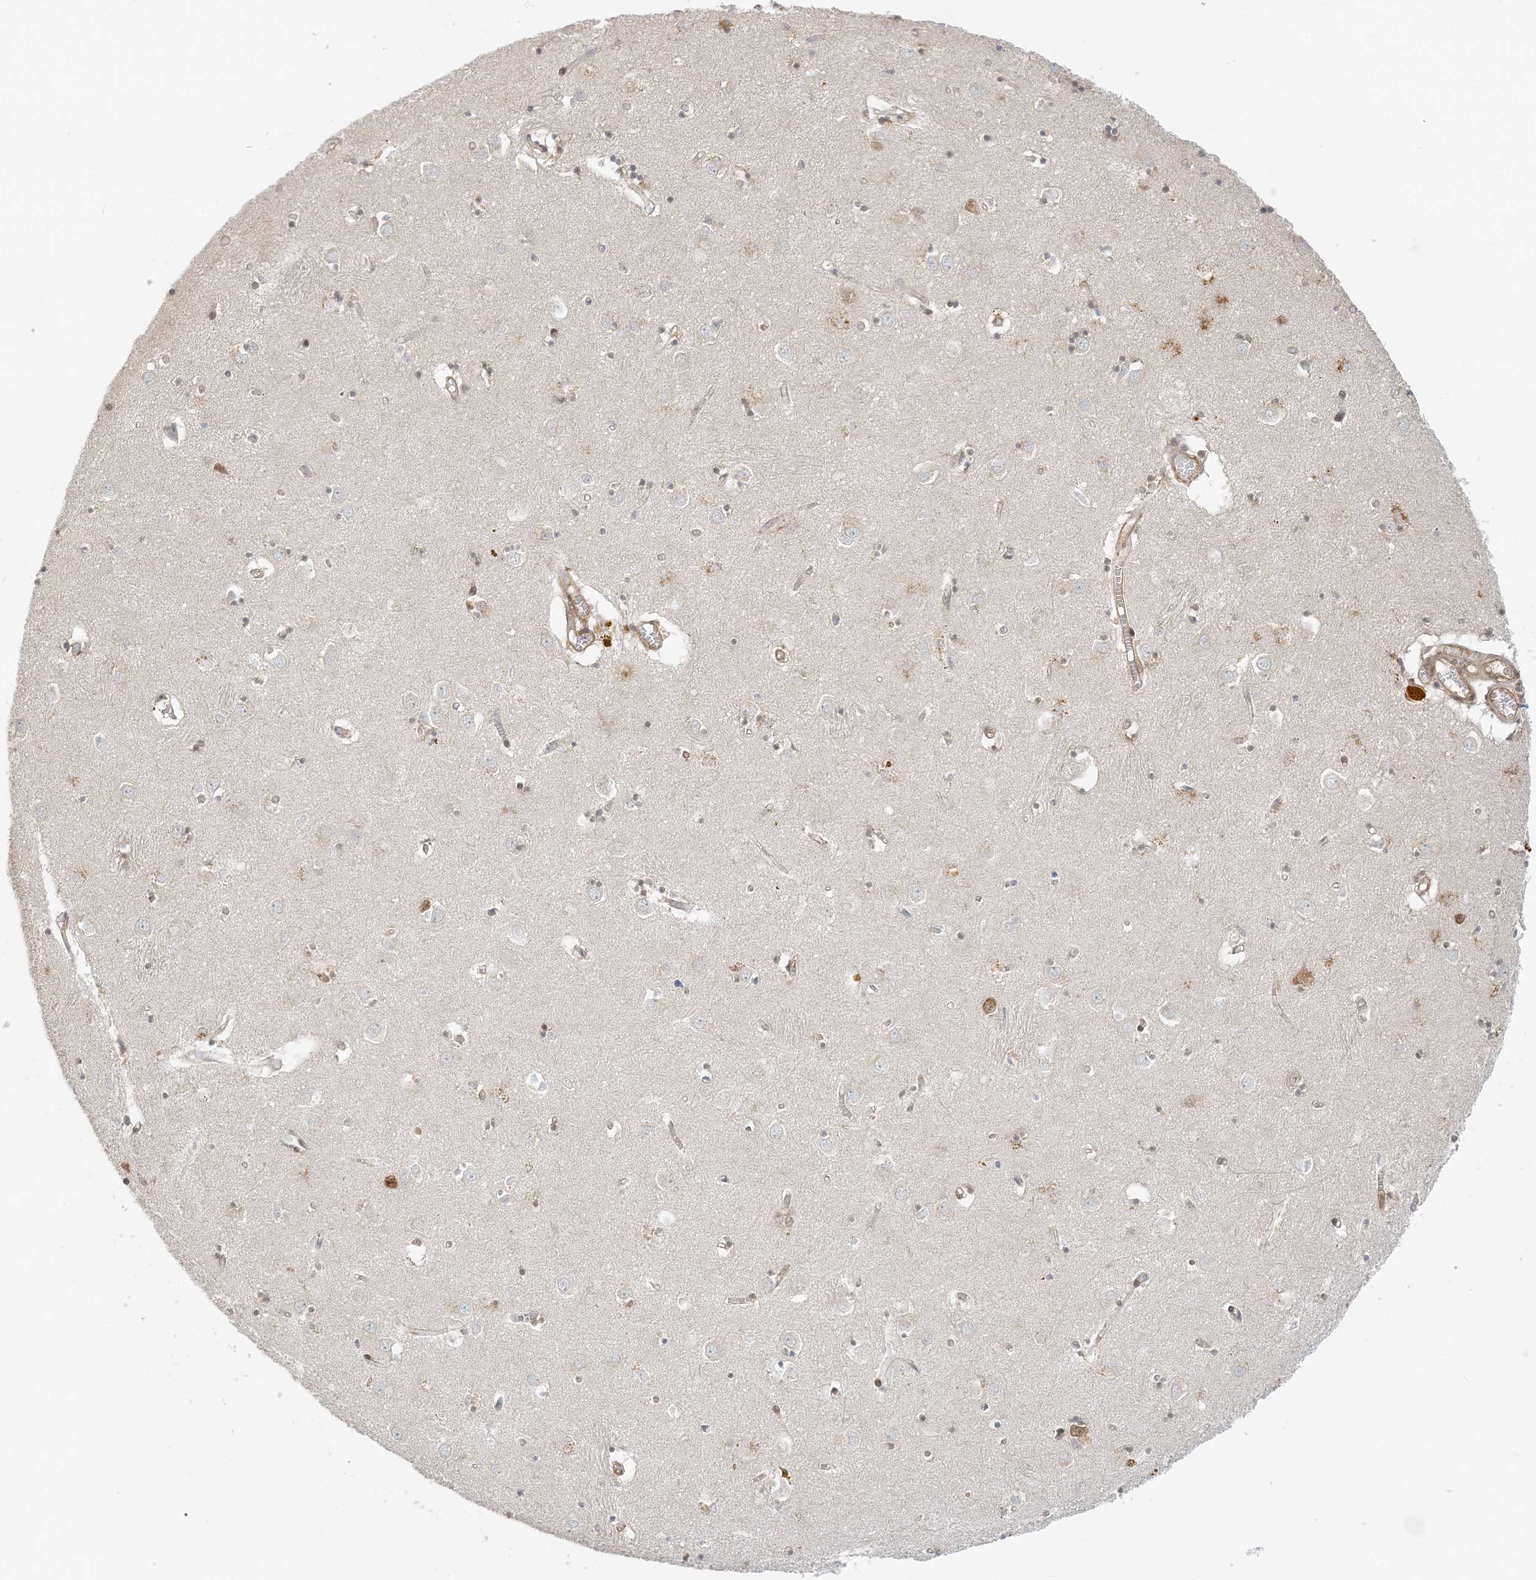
{"staining": {"intensity": "moderate", "quantity": "<25%", "location": "cytoplasmic/membranous"}, "tissue": "caudate", "cell_type": "Glial cells", "image_type": "normal", "snomed": [{"axis": "morphology", "description": "Normal tissue, NOS"}, {"axis": "topography", "description": "Lateral ventricle wall"}], "caption": "The histopathology image demonstrates staining of normal caudate, revealing moderate cytoplasmic/membranous protein staining (brown color) within glial cells.", "gene": "UBAP2L", "patient": {"sex": "male", "age": 70}}